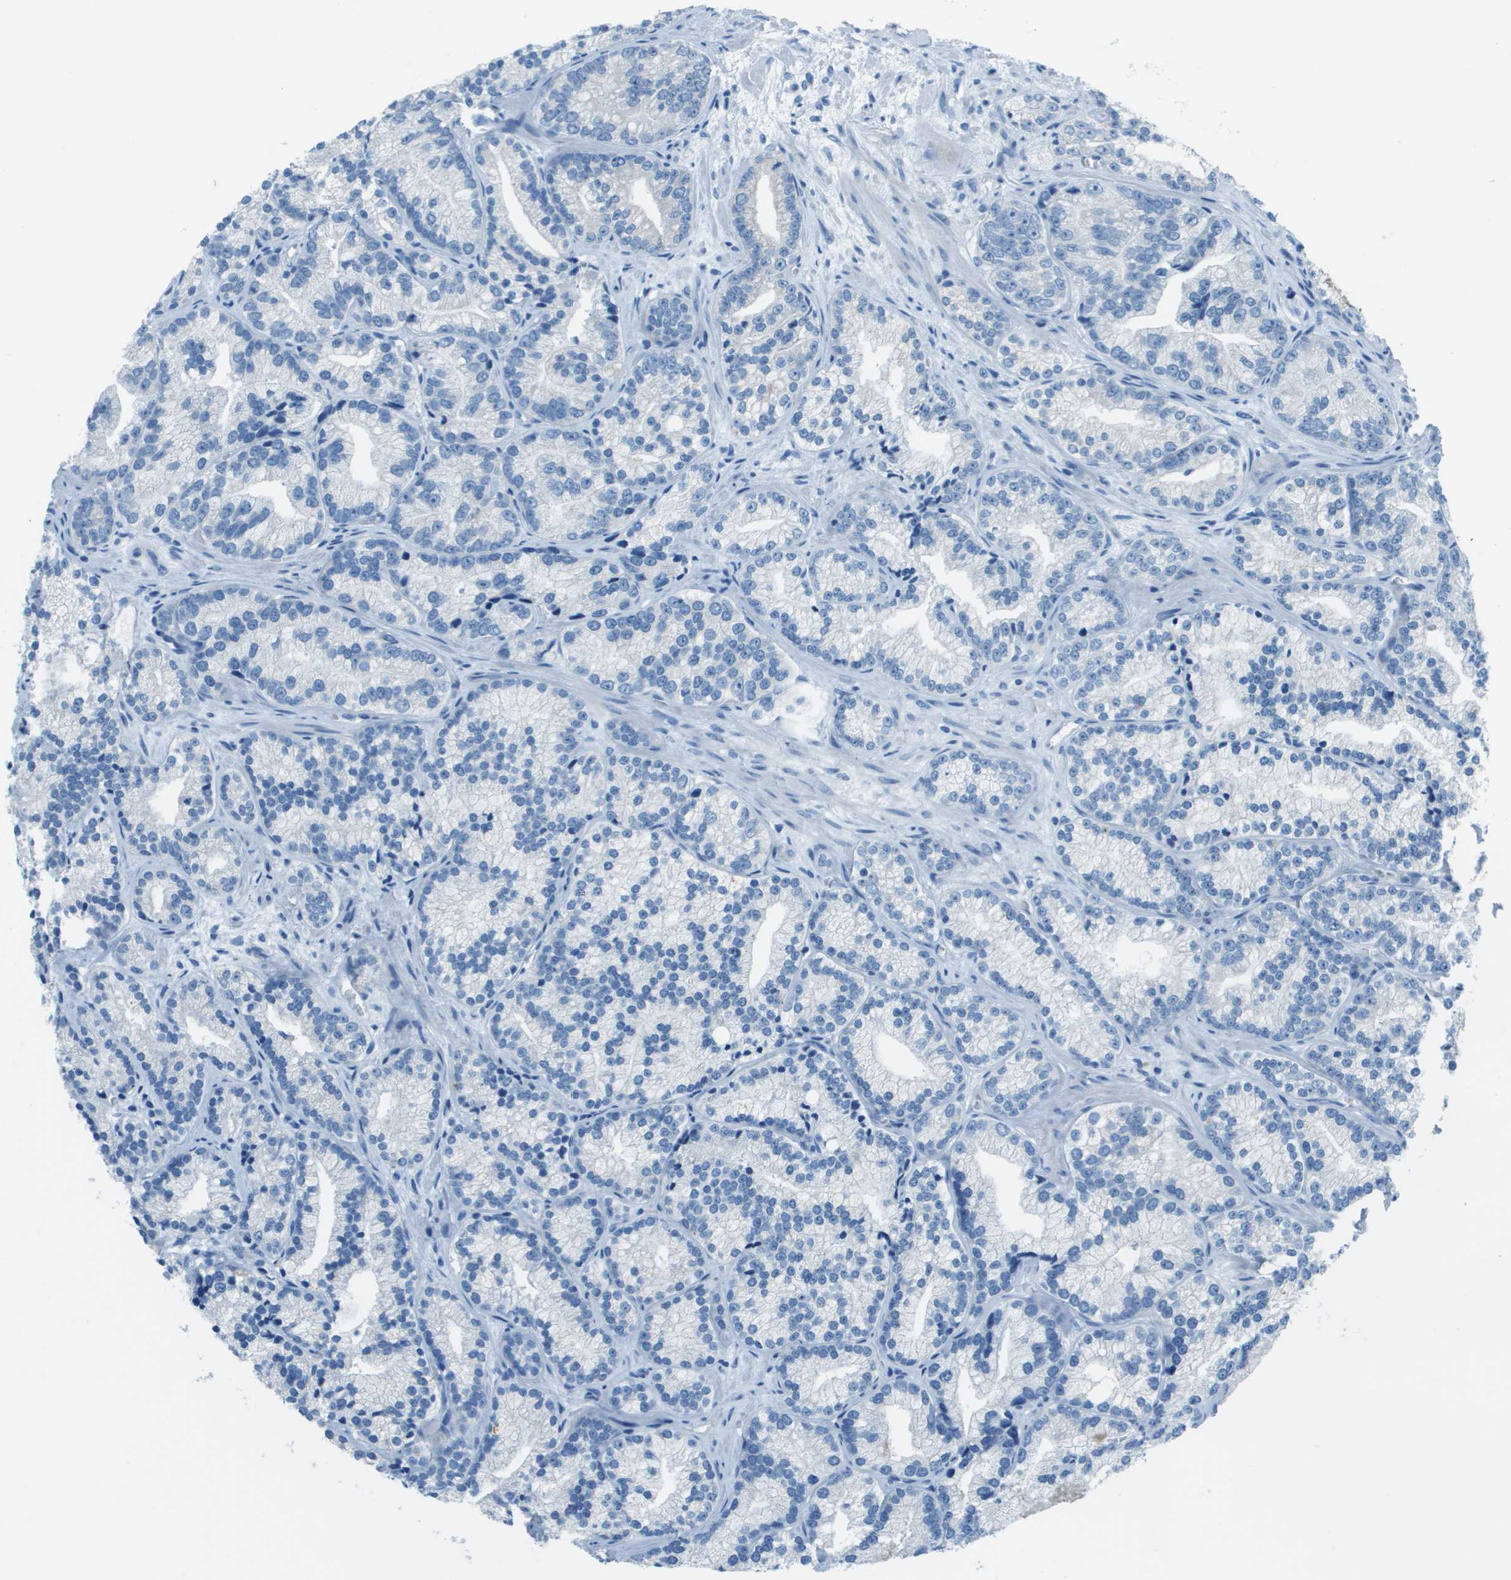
{"staining": {"intensity": "negative", "quantity": "none", "location": "none"}, "tissue": "prostate cancer", "cell_type": "Tumor cells", "image_type": "cancer", "snomed": [{"axis": "morphology", "description": "Adenocarcinoma, Low grade"}, {"axis": "topography", "description": "Prostate"}], "caption": "There is no significant expression in tumor cells of prostate cancer.", "gene": "SLC16A10", "patient": {"sex": "male", "age": 89}}